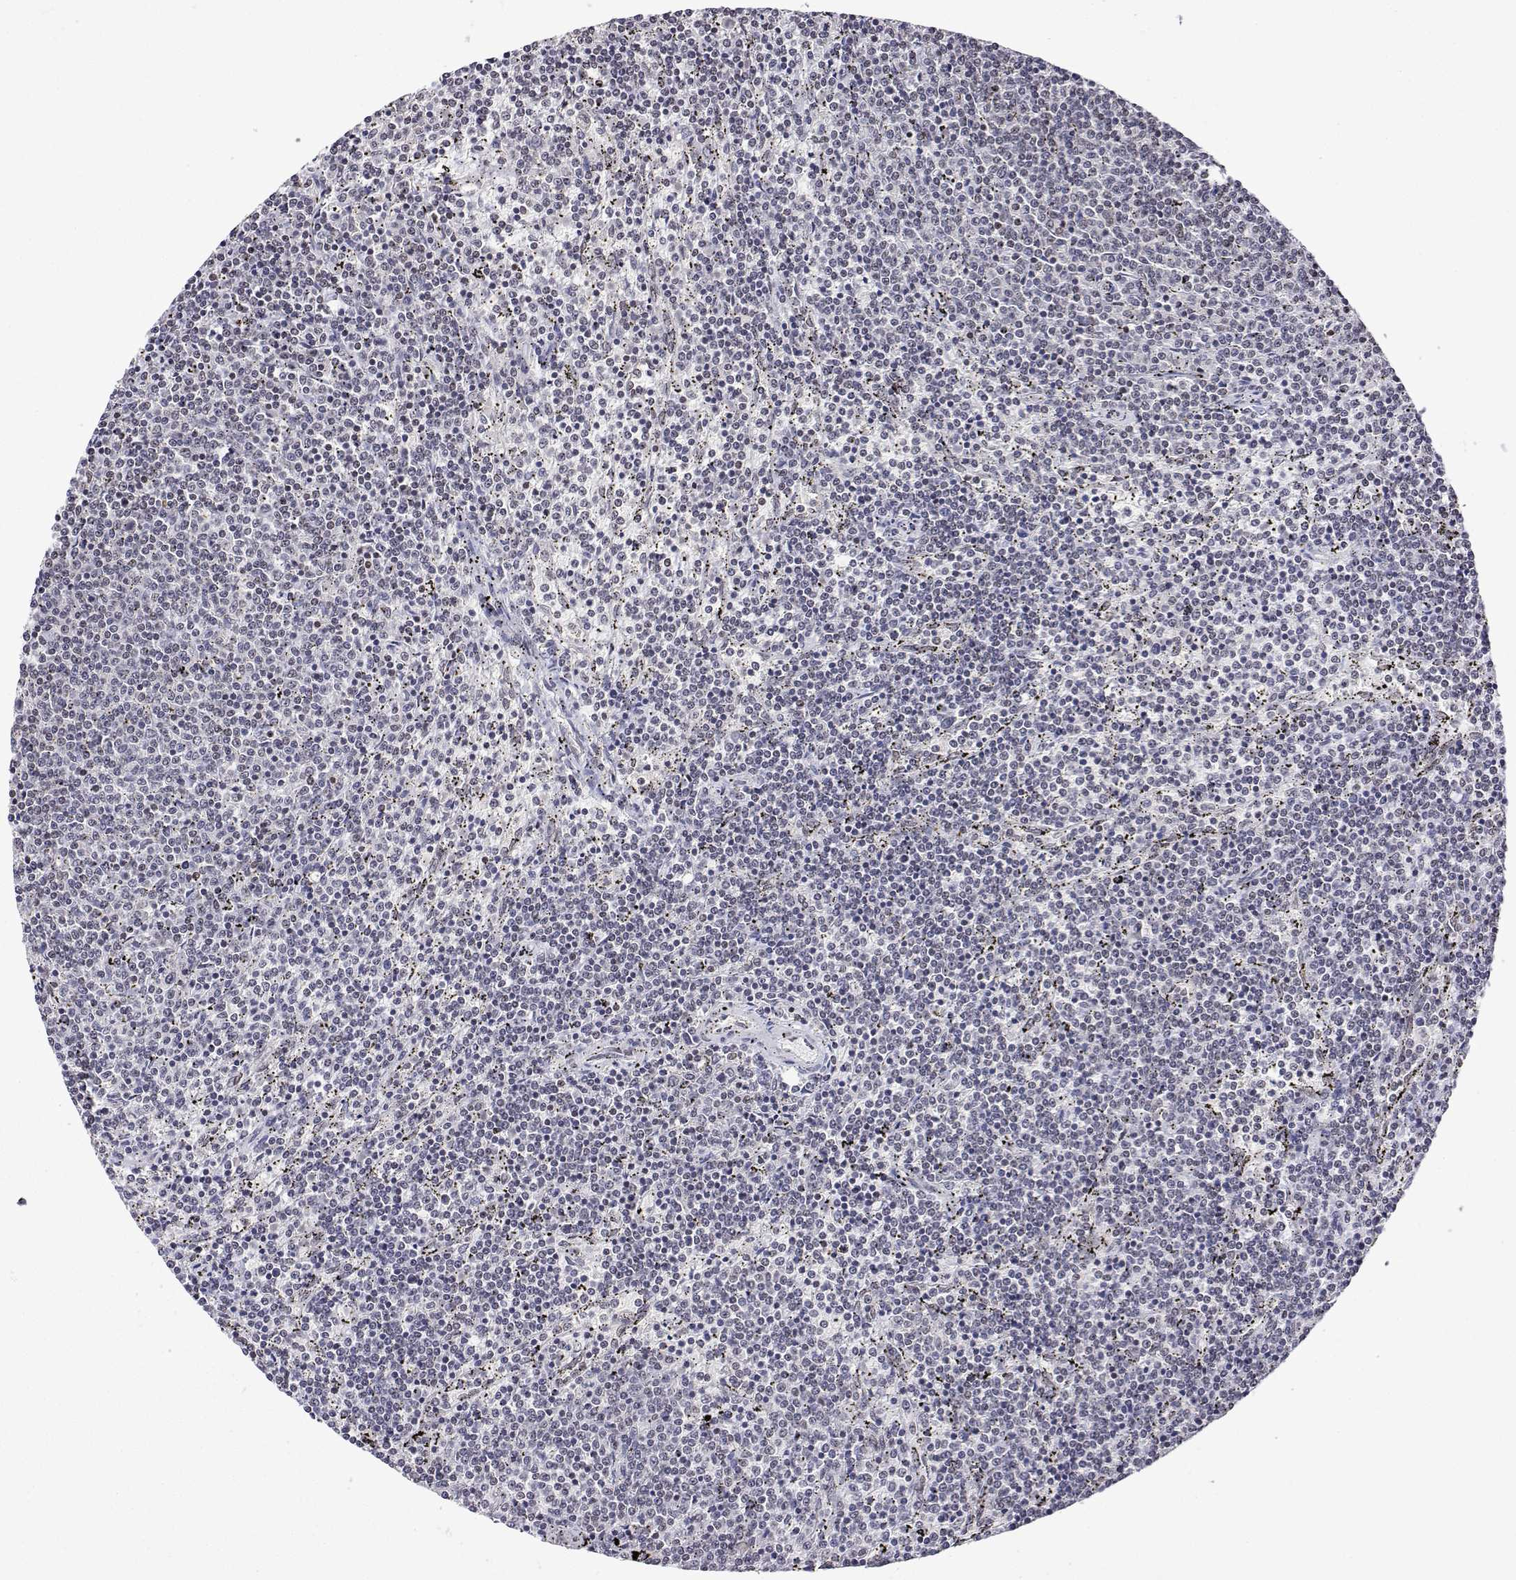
{"staining": {"intensity": "negative", "quantity": "none", "location": "none"}, "tissue": "lymphoma", "cell_type": "Tumor cells", "image_type": "cancer", "snomed": [{"axis": "morphology", "description": "Malignant lymphoma, non-Hodgkin's type, Low grade"}, {"axis": "topography", "description": "Spleen"}], "caption": "Human lymphoma stained for a protein using immunohistochemistry shows no expression in tumor cells.", "gene": "XPC", "patient": {"sex": "female", "age": 50}}